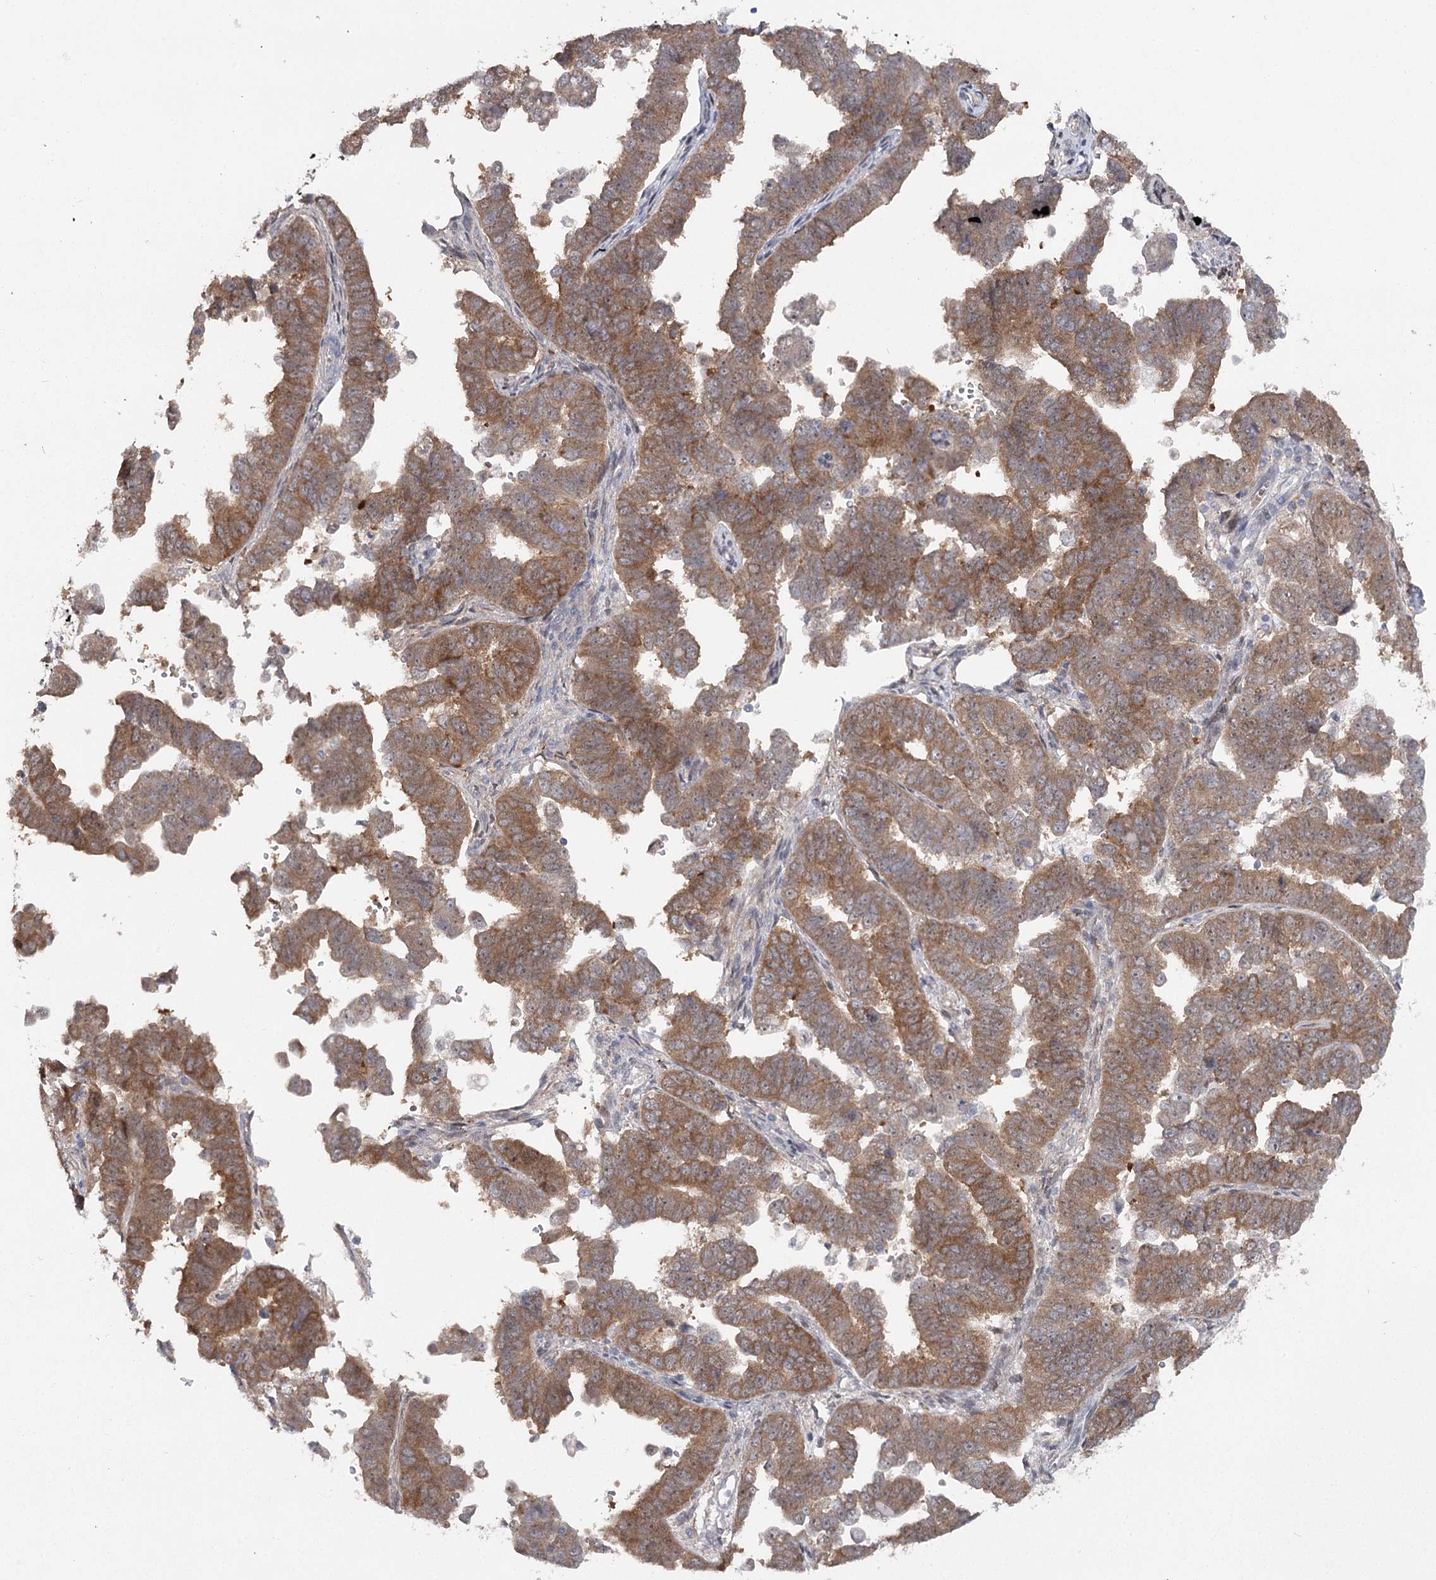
{"staining": {"intensity": "moderate", "quantity": ">75%", "location": "cytoplasmic/membranous"}, "tissue": "endometrial cancer", "cell_type": "Tumor cells", "image_type": "cancer", "snomed": [{"axis": "morphology", "description": "Adenocarcinoma, NOS"}, {"axis": "topography", "description": "Endometrium"}], "caption": "Protein staining of endometrial adenocarcinoma tissue shows moderate cytoplasmic/membranous expression in approximately >75% of tumor cells.", "gene": "MAP3K13", "patient": {"sex": "female", "age": 75}}